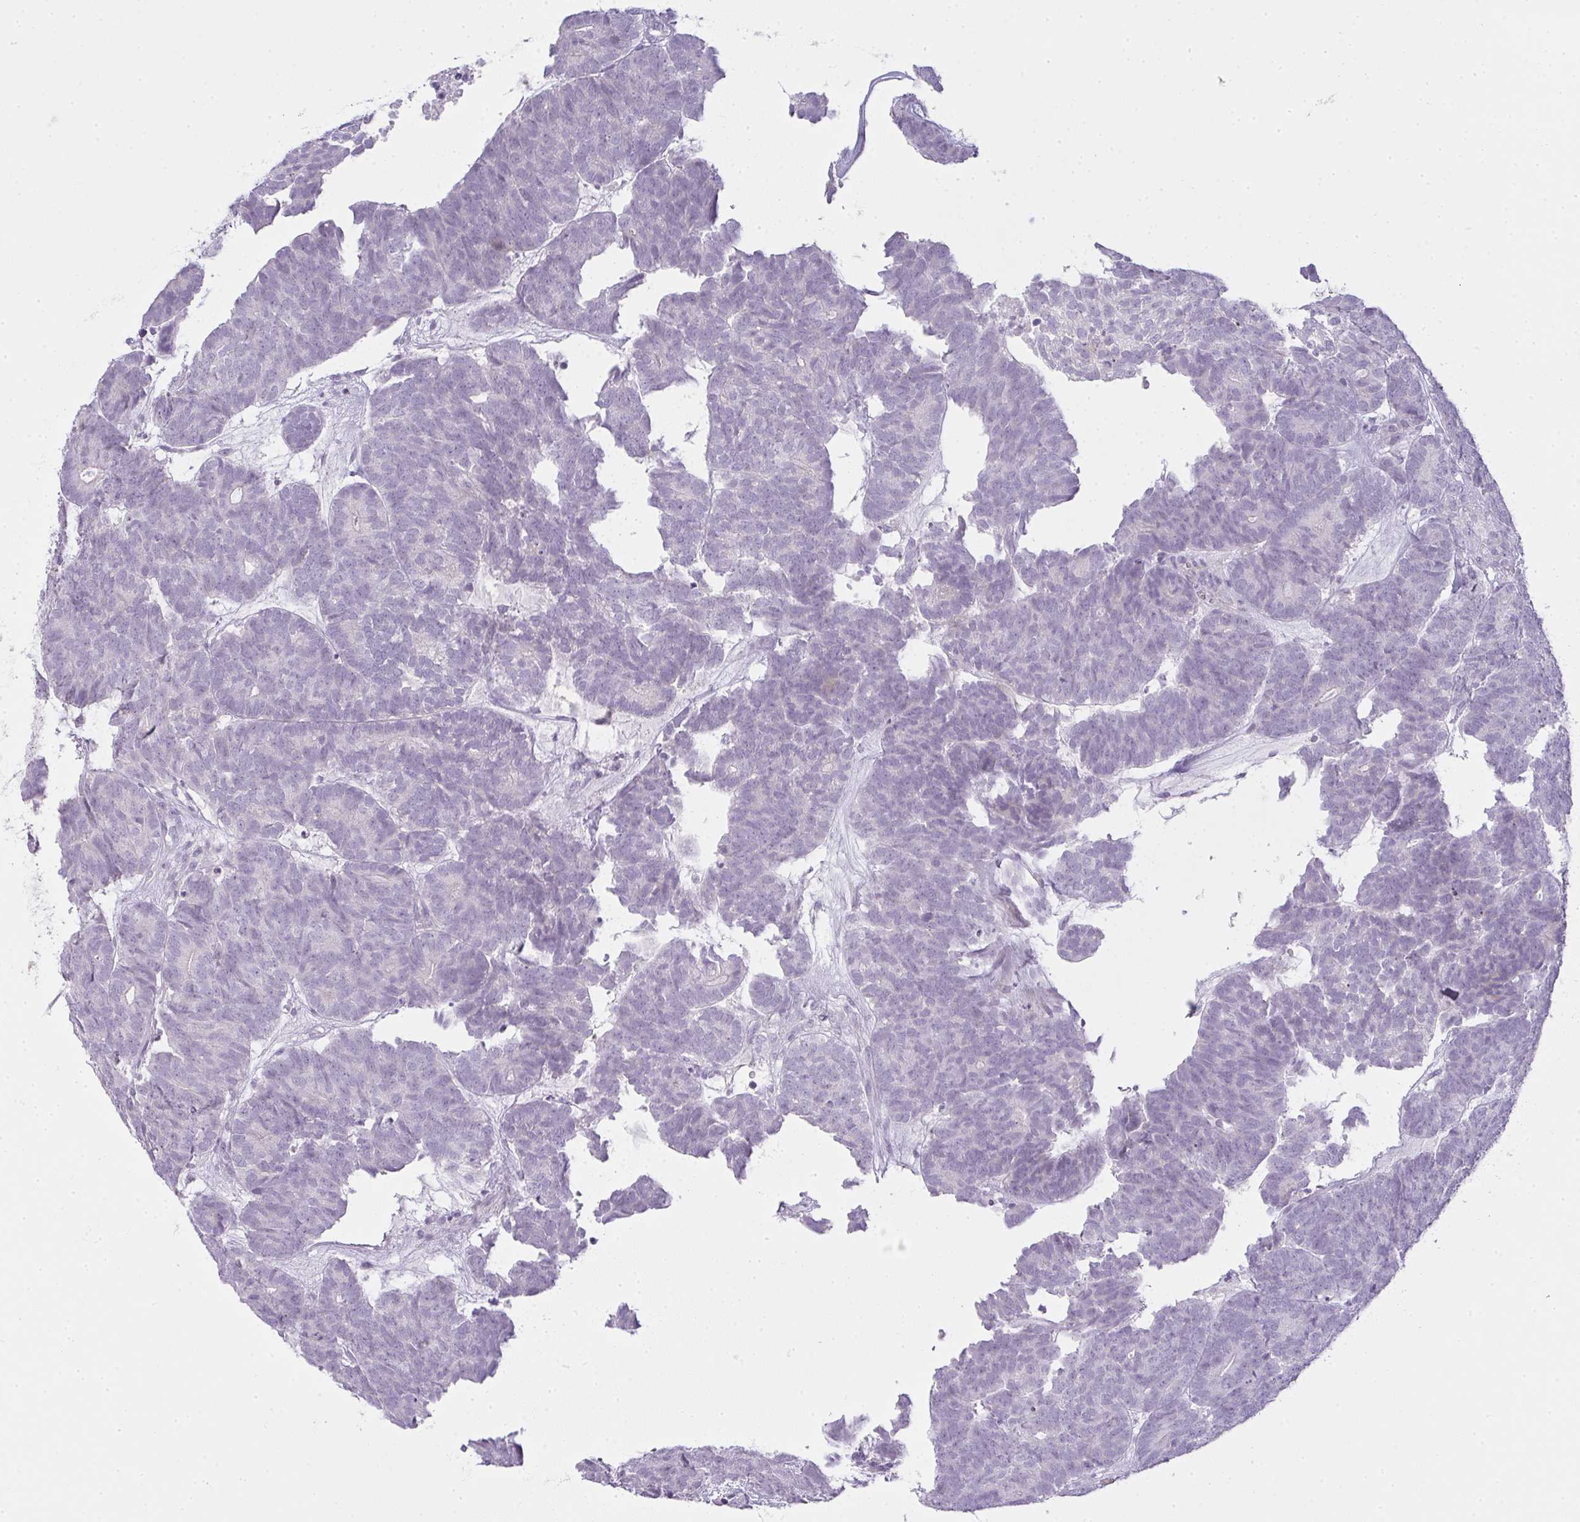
{"staining": {"intensity": "negative", "quantity": "none", "location": "none"}, "tissue": "head and neck cancer", "cell_type": "Tumor cells", "image_type": "cancer", "snomed": [{"axis": "morphology", "description": "Adenocarcinoma, NOS"}, {"axis": "topography", "description": "Head-Neck"}], "caption": "A micrograph of human head and neck cancer is negative for staining in tumor cells.", "gene": "SIRPB2", "patient": {"sex": "female", "age": 81}}